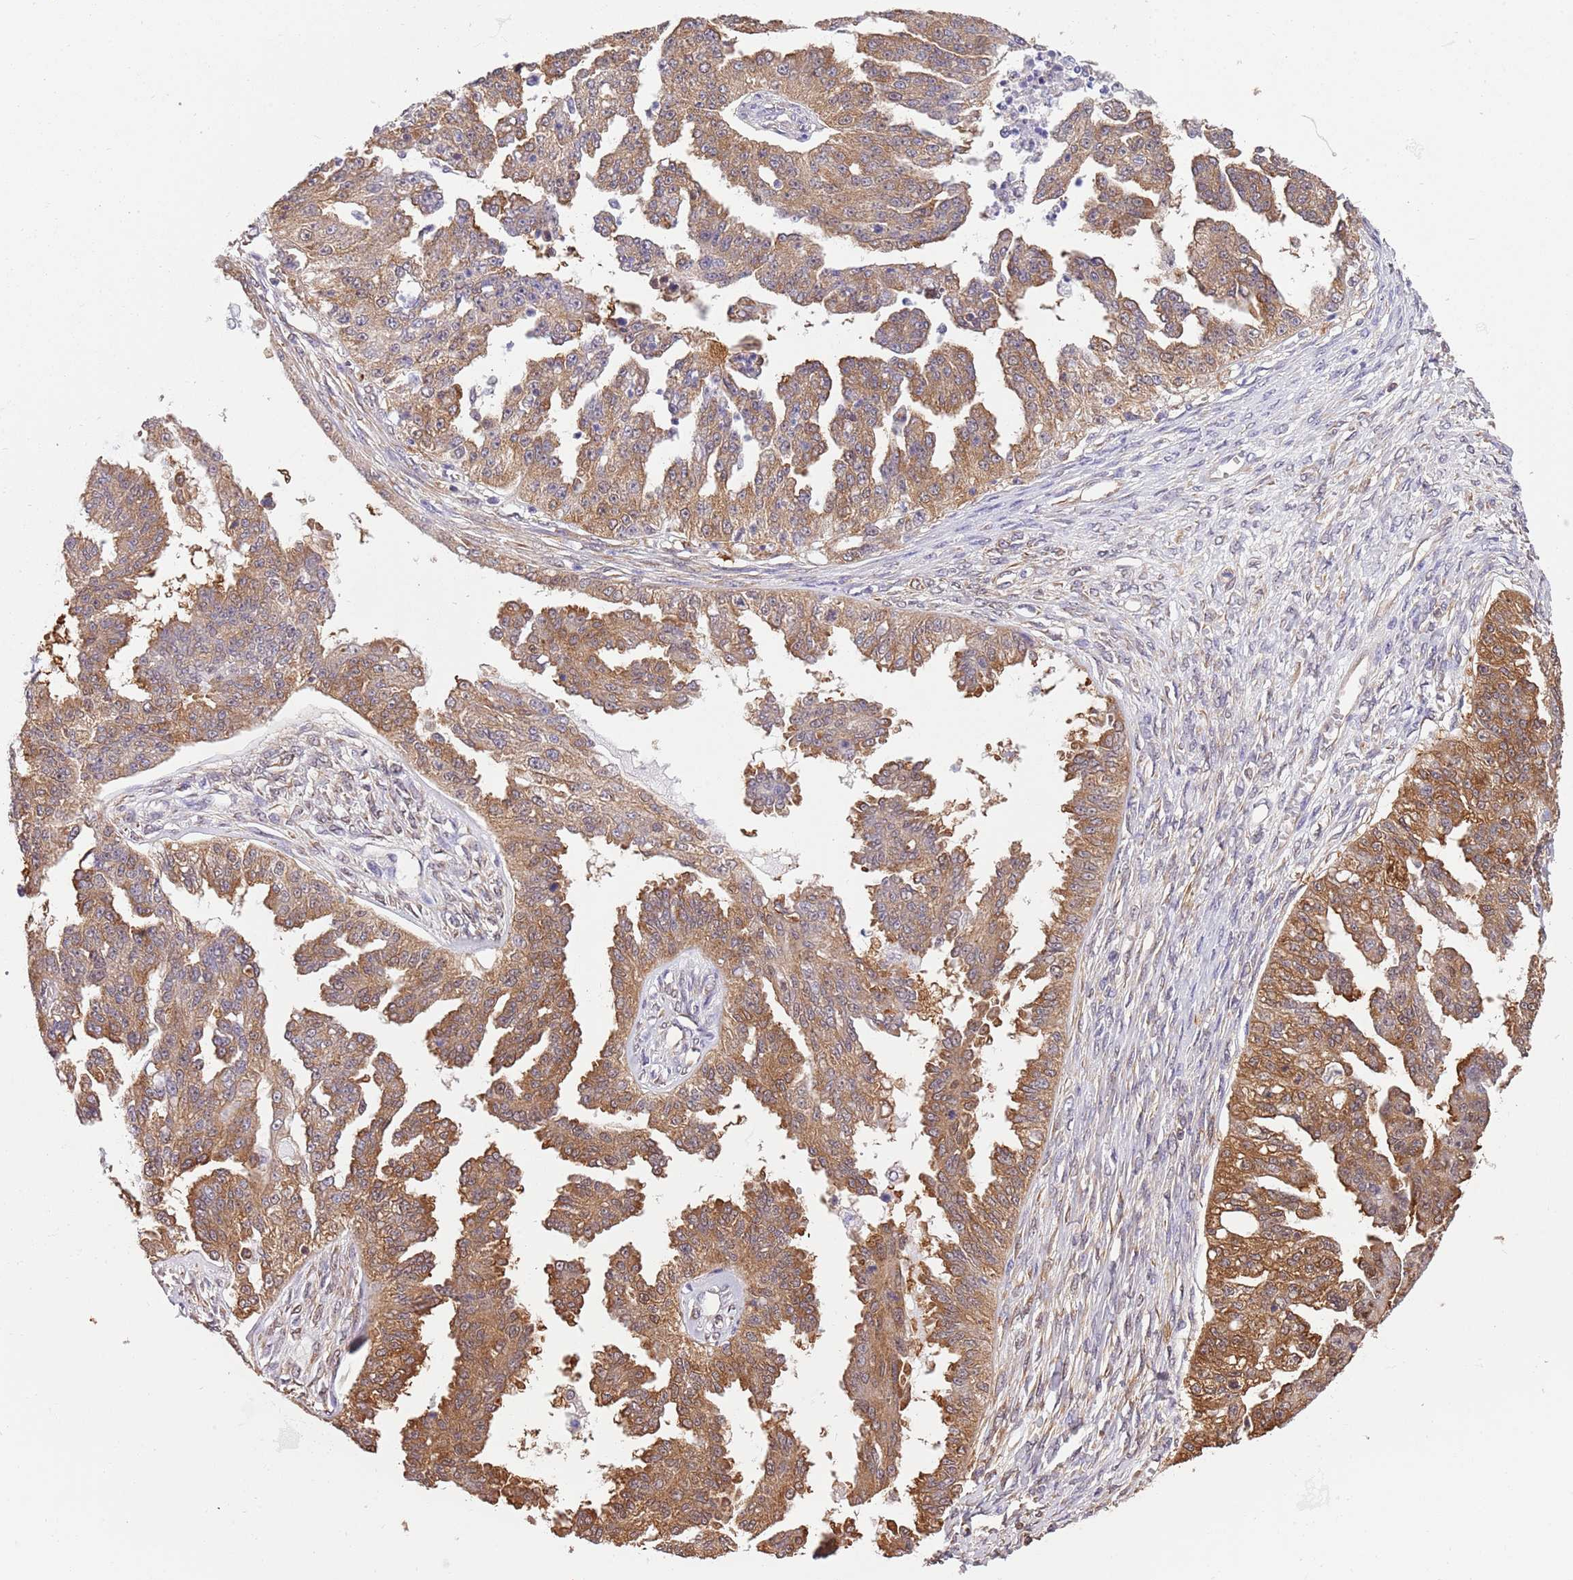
{"staining": {"intensity": "moderate", "quantity": ">75%", "location": "cytoplasmic/membranous"}, "tissue": "ovarian cancer", "cell_type": "Tumor cells", "image_type": "cancer", "snomed": [{"axis": "morphology", "description": "Cystadenocarcinoma, serous, NOS"}, {"axis": "topography", "description": "Ovary"}], "caption": "Ovarian serous cystadenocarcinoma was stained to show a protein in brown. There is medium levels of moderate cytoplasmic/membranous expression in approximately >75% of tumor cells. (IHC, brightfield microscopy, high magnification).", "gene": "STIP1", "patient": {"sex": "female", "age": 58}}